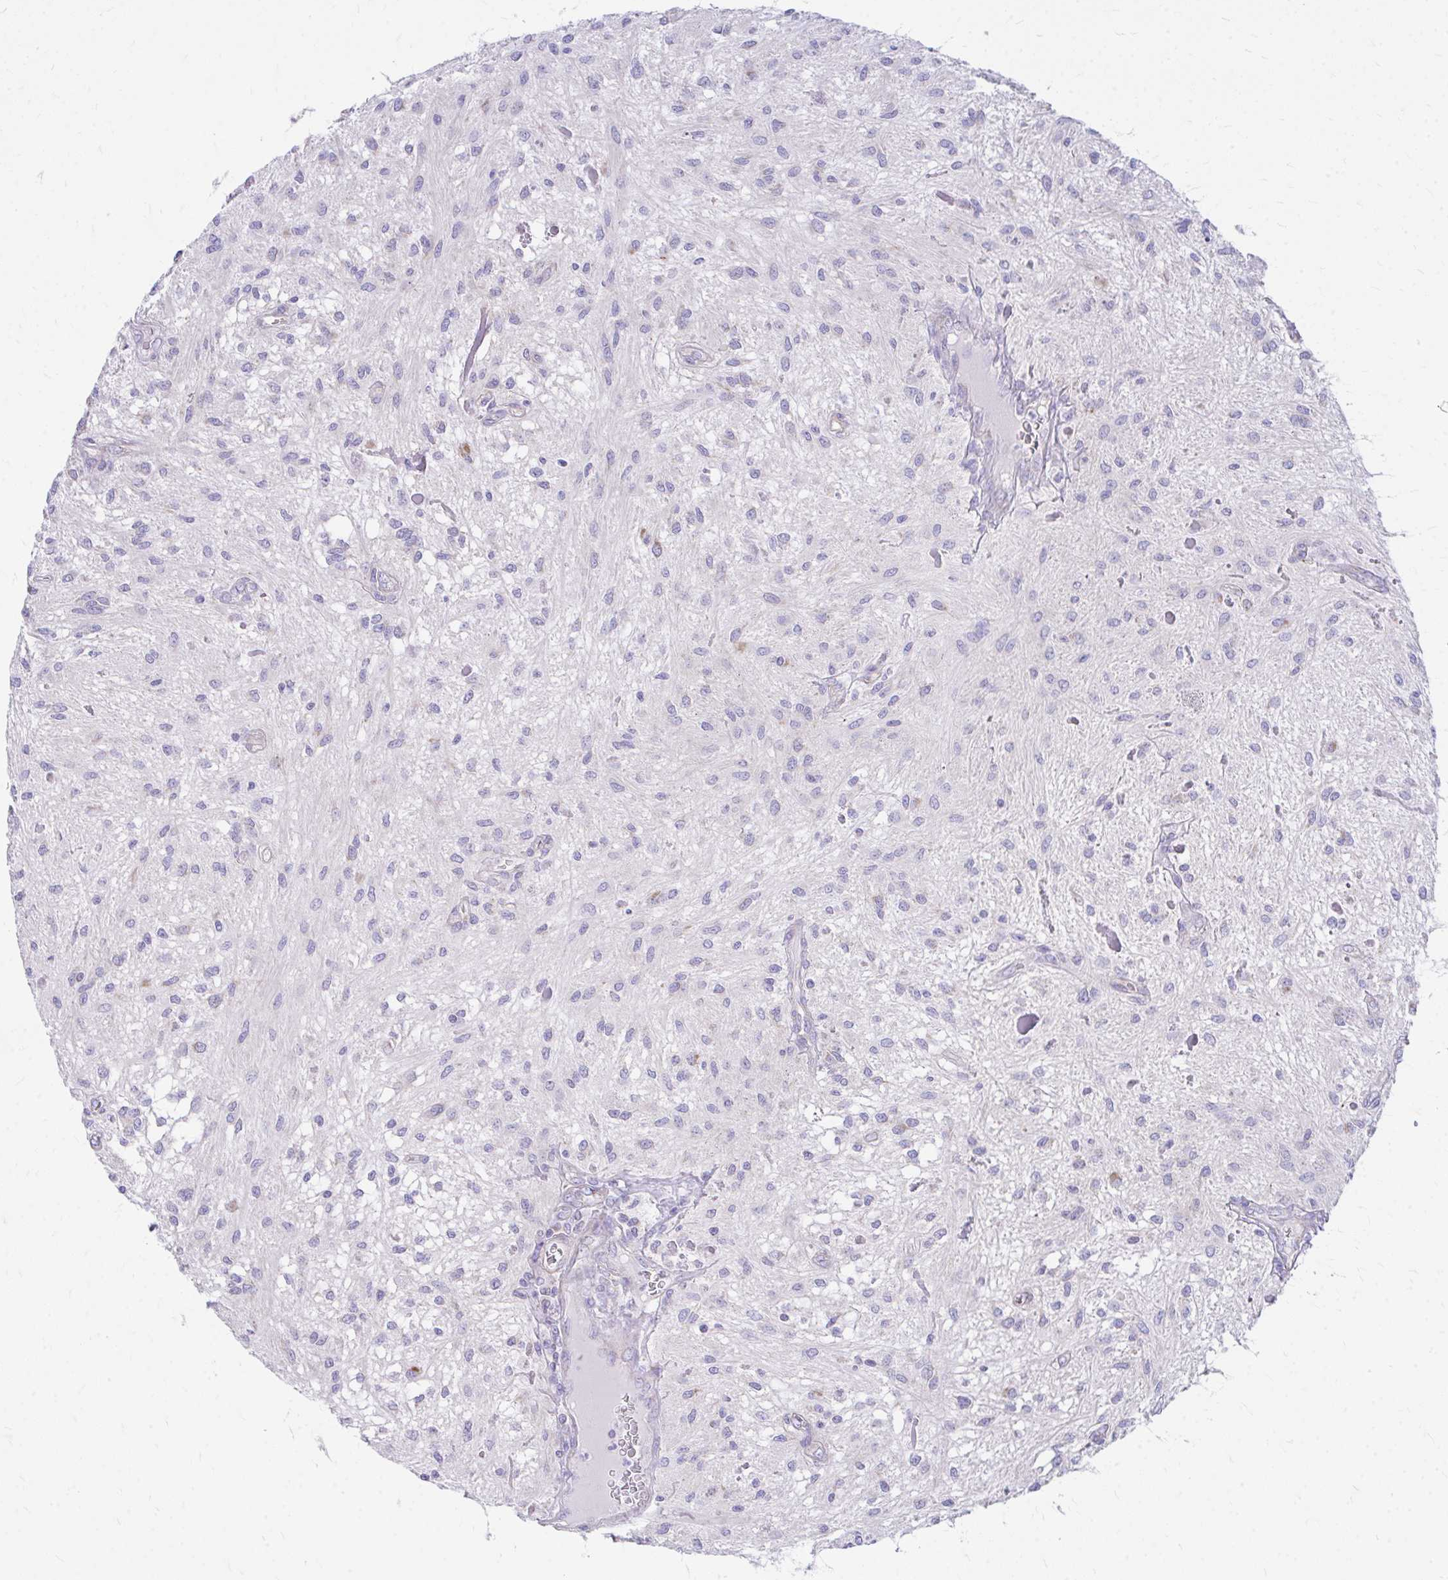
{"staining": {"intensity": "negative", "quantity": "none", "location": "none"}, "tissue": "glioma", "cell_type": "Tumor cells", "image_type": "cancer", "snomed": [{"axis": "morphology", "description": "Glioma, malignant, Low grade"}, {"axis": "topography", "description": "Cerebellum"}], "caption": "The histopathology image reveals no significant expression in tumor cells of glioma. Brightfield microscopy of IHC stained with DAB (3,3'-diaminobenzidine) (brown) and hematoxylin (blue), captured at high magnification.", "gene": "MRPL19", "patient": {"sex": "female", "age": 14}}